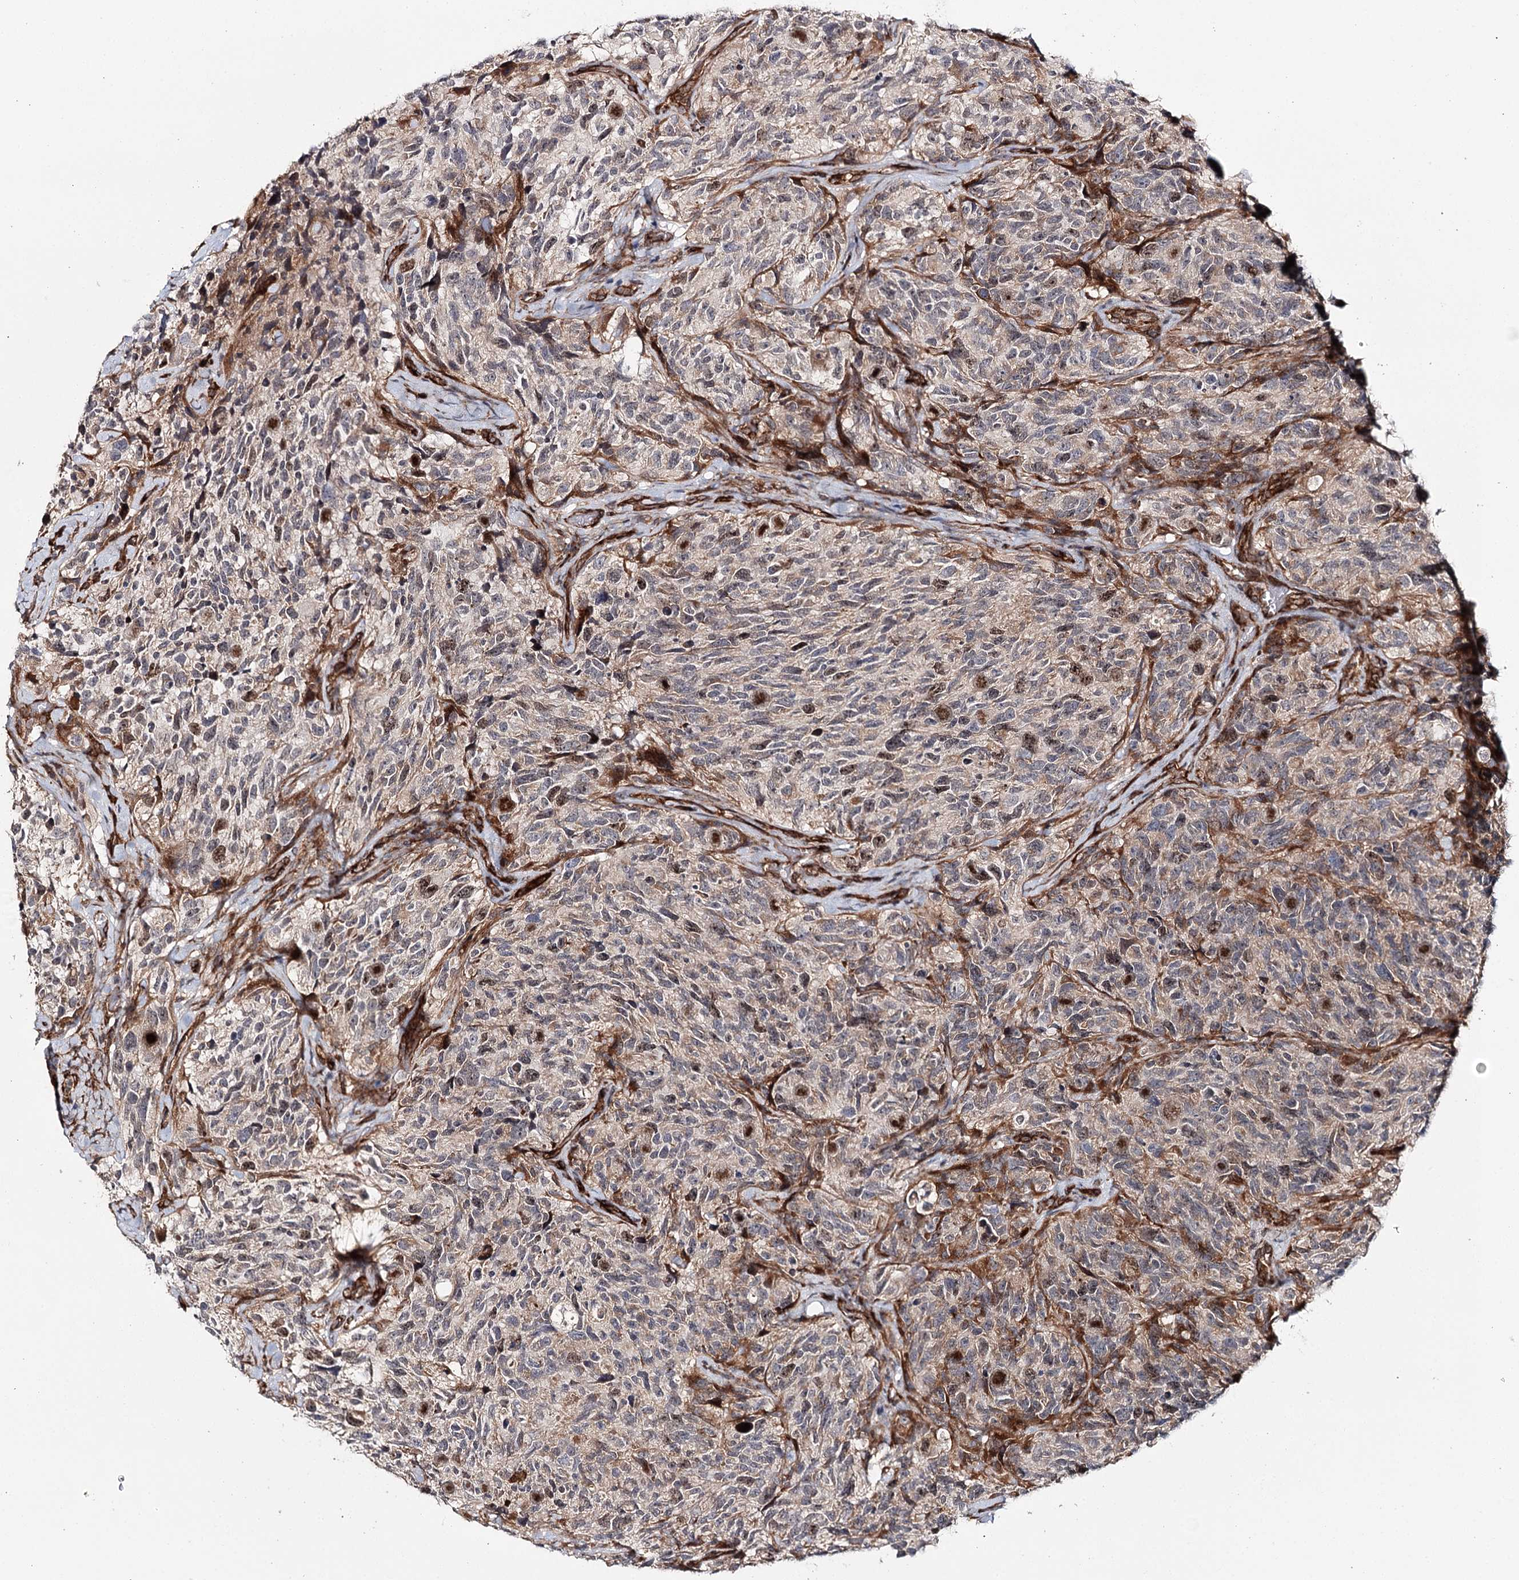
{"staining": {"intensity": "weak", "quantity": "25%-75%", "location": "cytoplasmic/membranous"}, "tissue": "glioma", "cell_type": "Tumor cells", "image_type": "cancer", "snomed": [{"axis": "morphology", "description": "Glioma, malignant, High grade"}, {"axis": "topography", "description": "Brain"}], "caption": "Protein expression analysis of human malignant high-grade glioma reveals weak cytoplasmic/membranous staining in about 25%-75% of tumor cells.", "gene": "MKNK1", "patient": {"sex": "male", "age": 69}}